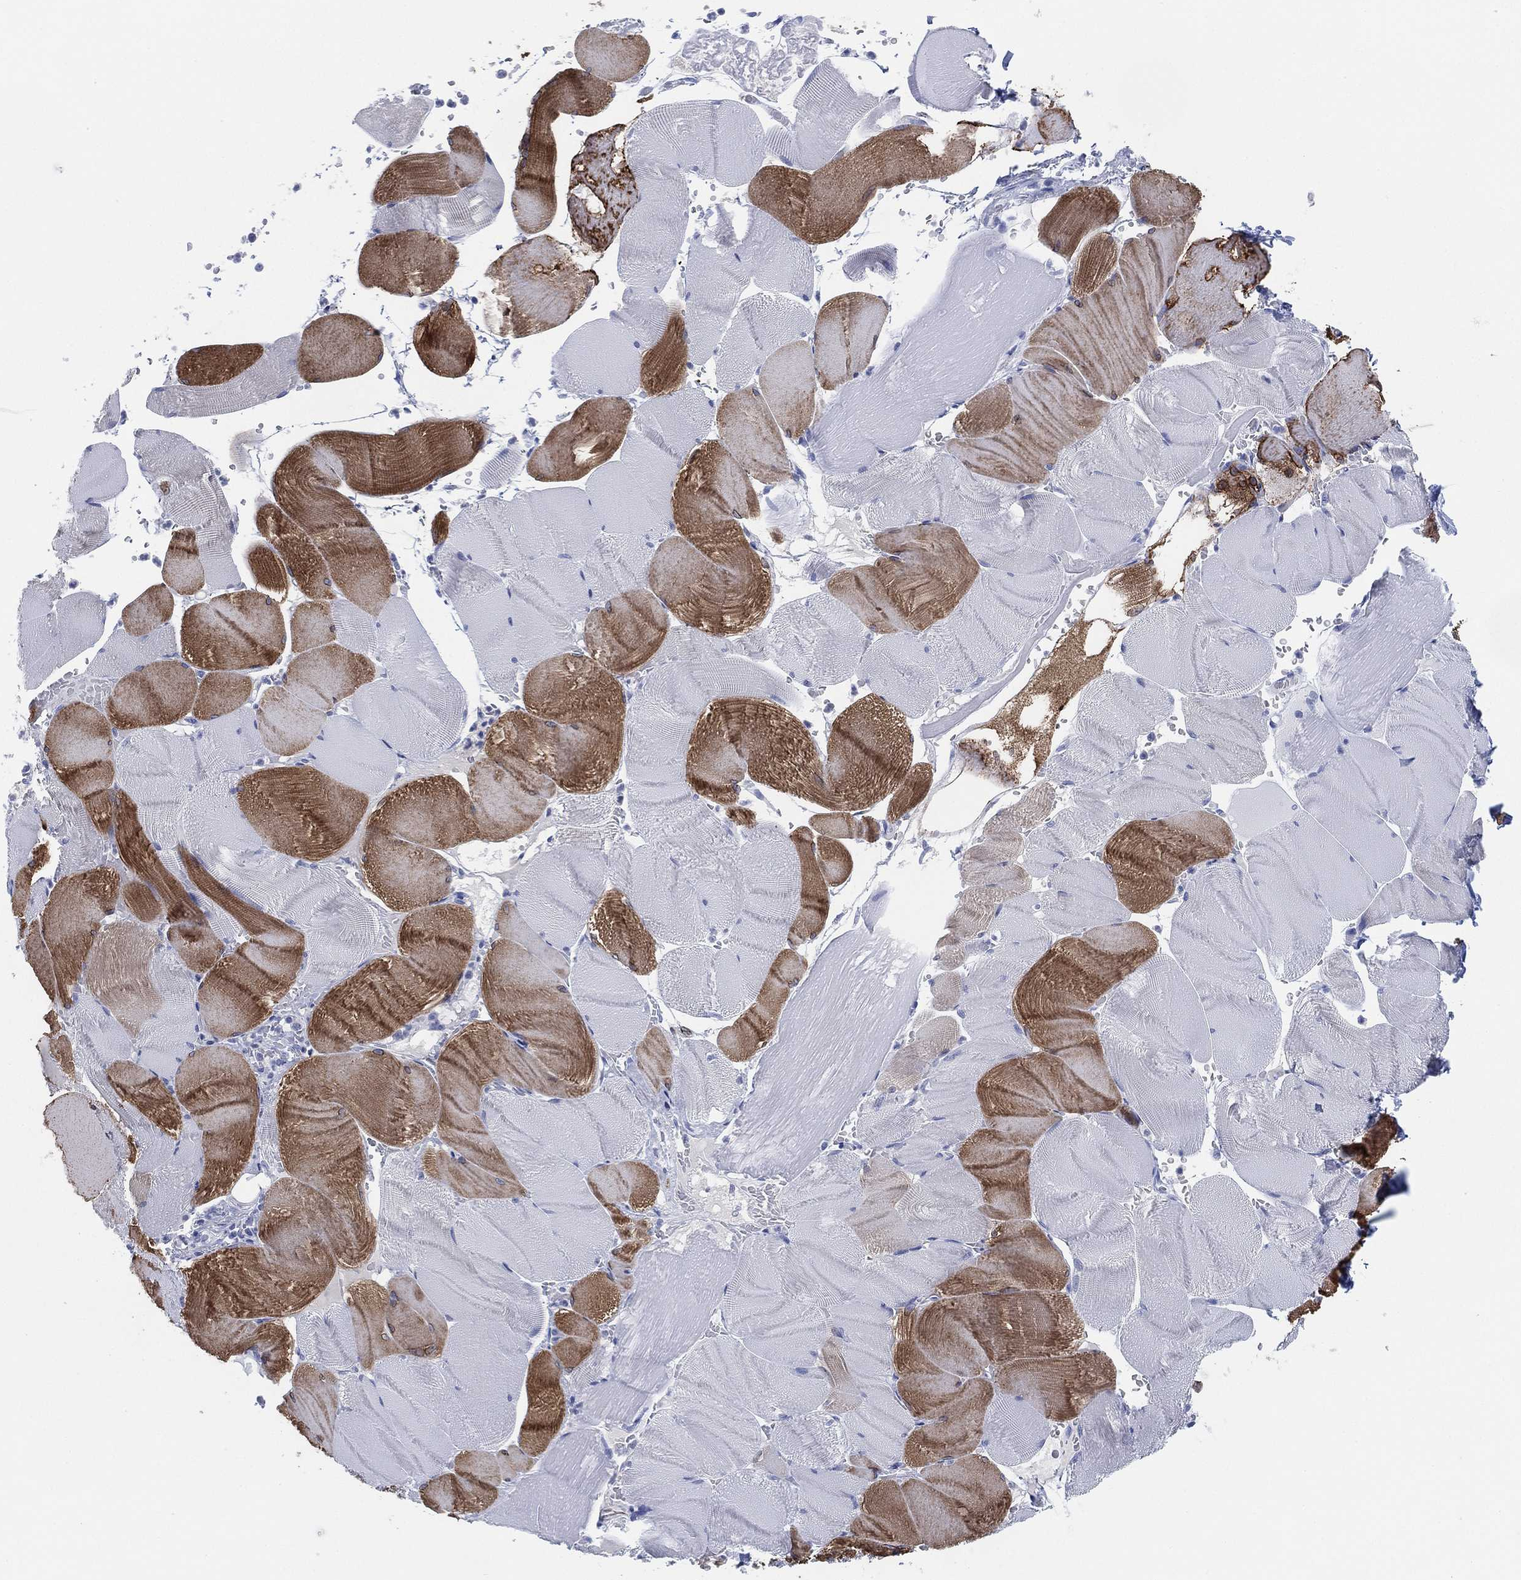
{"staining": {"intensity": "strong", "quantity": "<25%", "location": "cytoplasmic/membranous"}, "tissue": "skeletal muscle", "cell_type": "Myocytes", "image_type": "normal", "snomed": [{"axis": "morphology", "description": "Normal tissue, NOS"}, {"axis": "topography", "description": "Skeletal muscle"}], "caption": "Immunohistochemistry (DAB (3,3'-diaminobenzidine)) staining of normal skeletal muscle exhibits strong cytoplasmic/membranous protein positivity in about <25% of myocytes.", "gene": "ADAD2", "patient": {"sex": "male", "age": 56}}